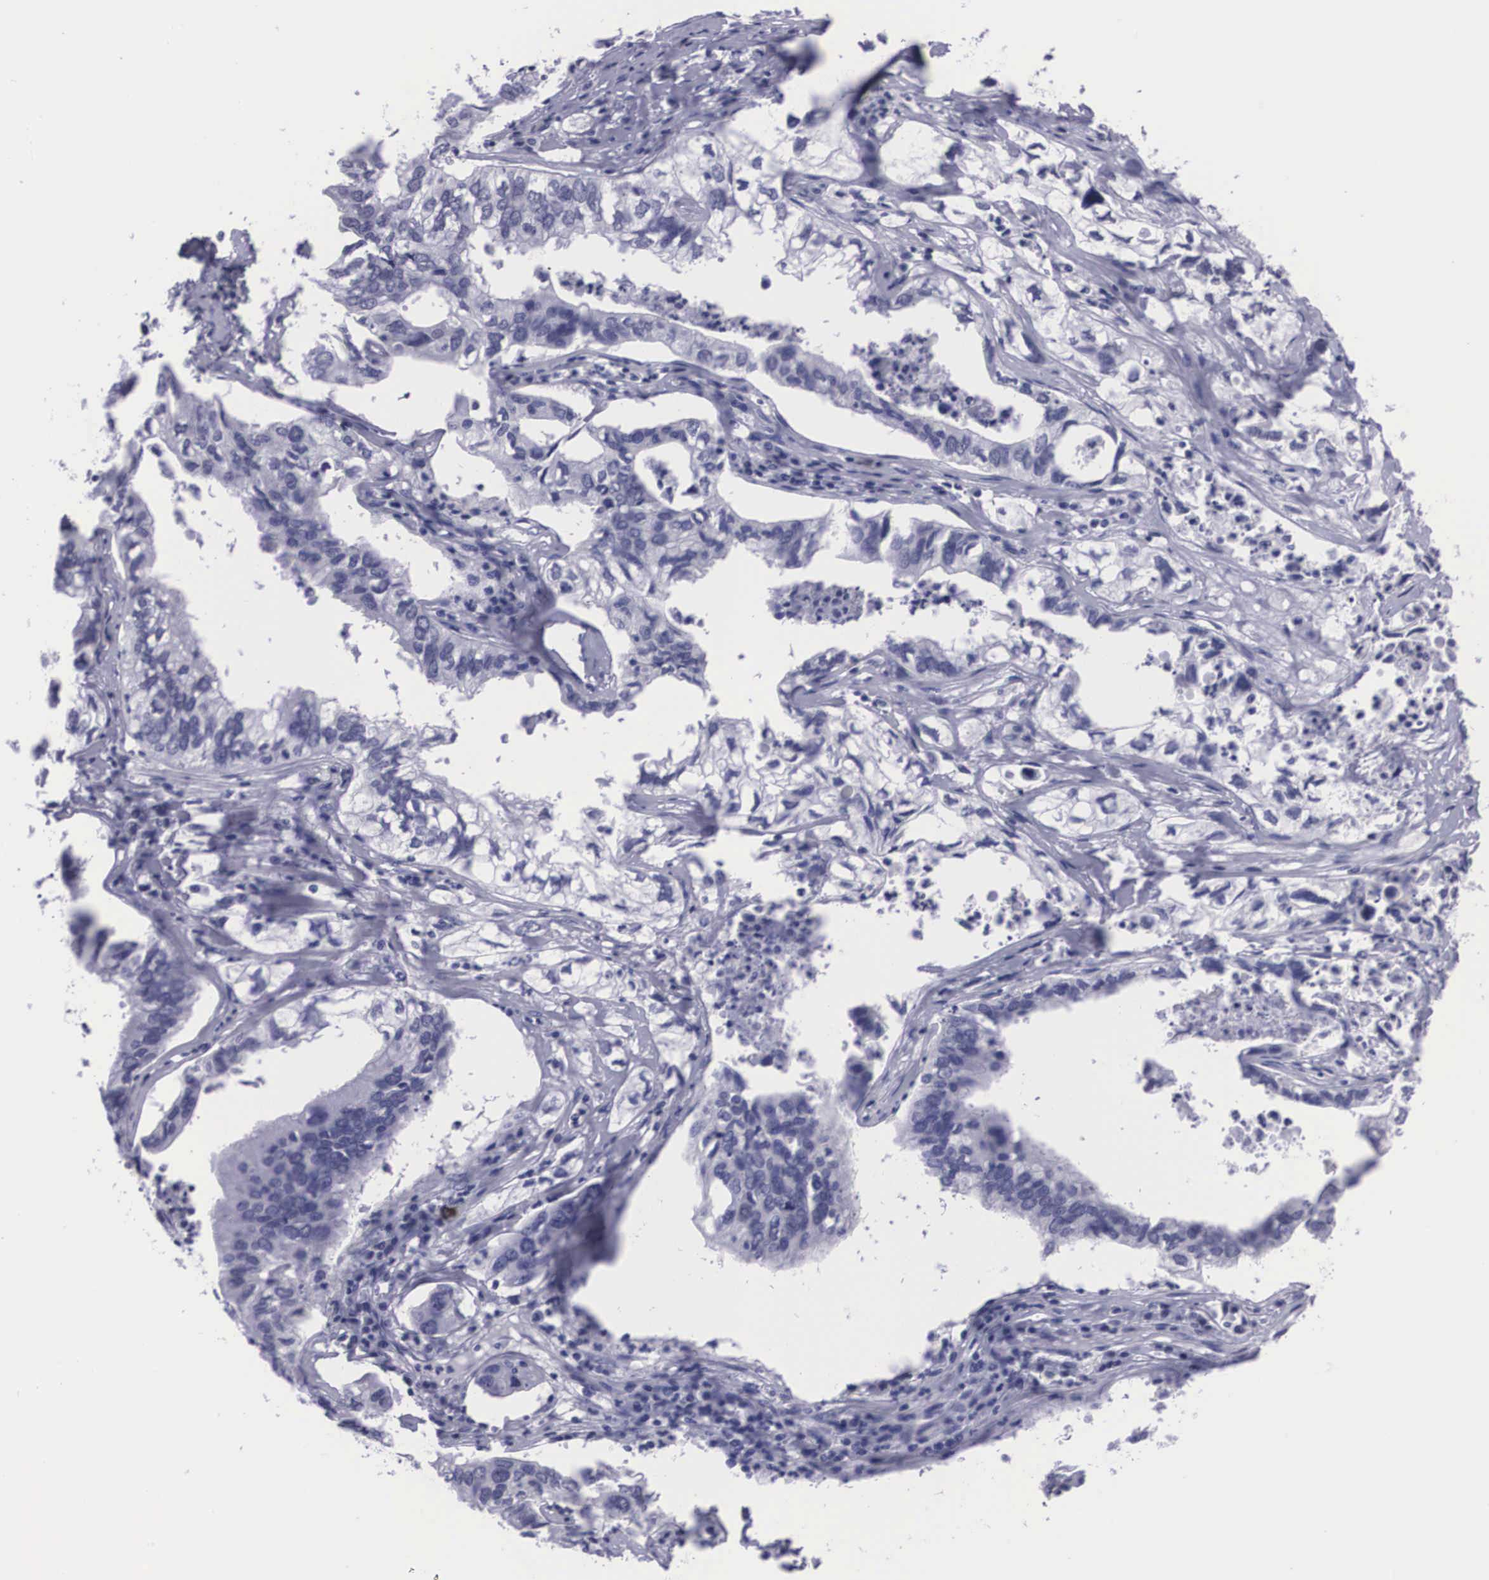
{"staining": {"intensity": "negative", "quantity": "none", "location": "none"}, "tissue": "lung cancer", "cell_type": "Tumor cells", "image_type": "cancer", "snomed": [{"axis": "morphology", "description": "Adenocarcinoma, NOS"}, {"axis": "topography", "description": "Lung"}], "caption": "Tumor cells show no significant protein staining in lung cancer (adenocarcinoma).", "gene": "C22orf31", "patient": {"sex": "male", "age": 48}}